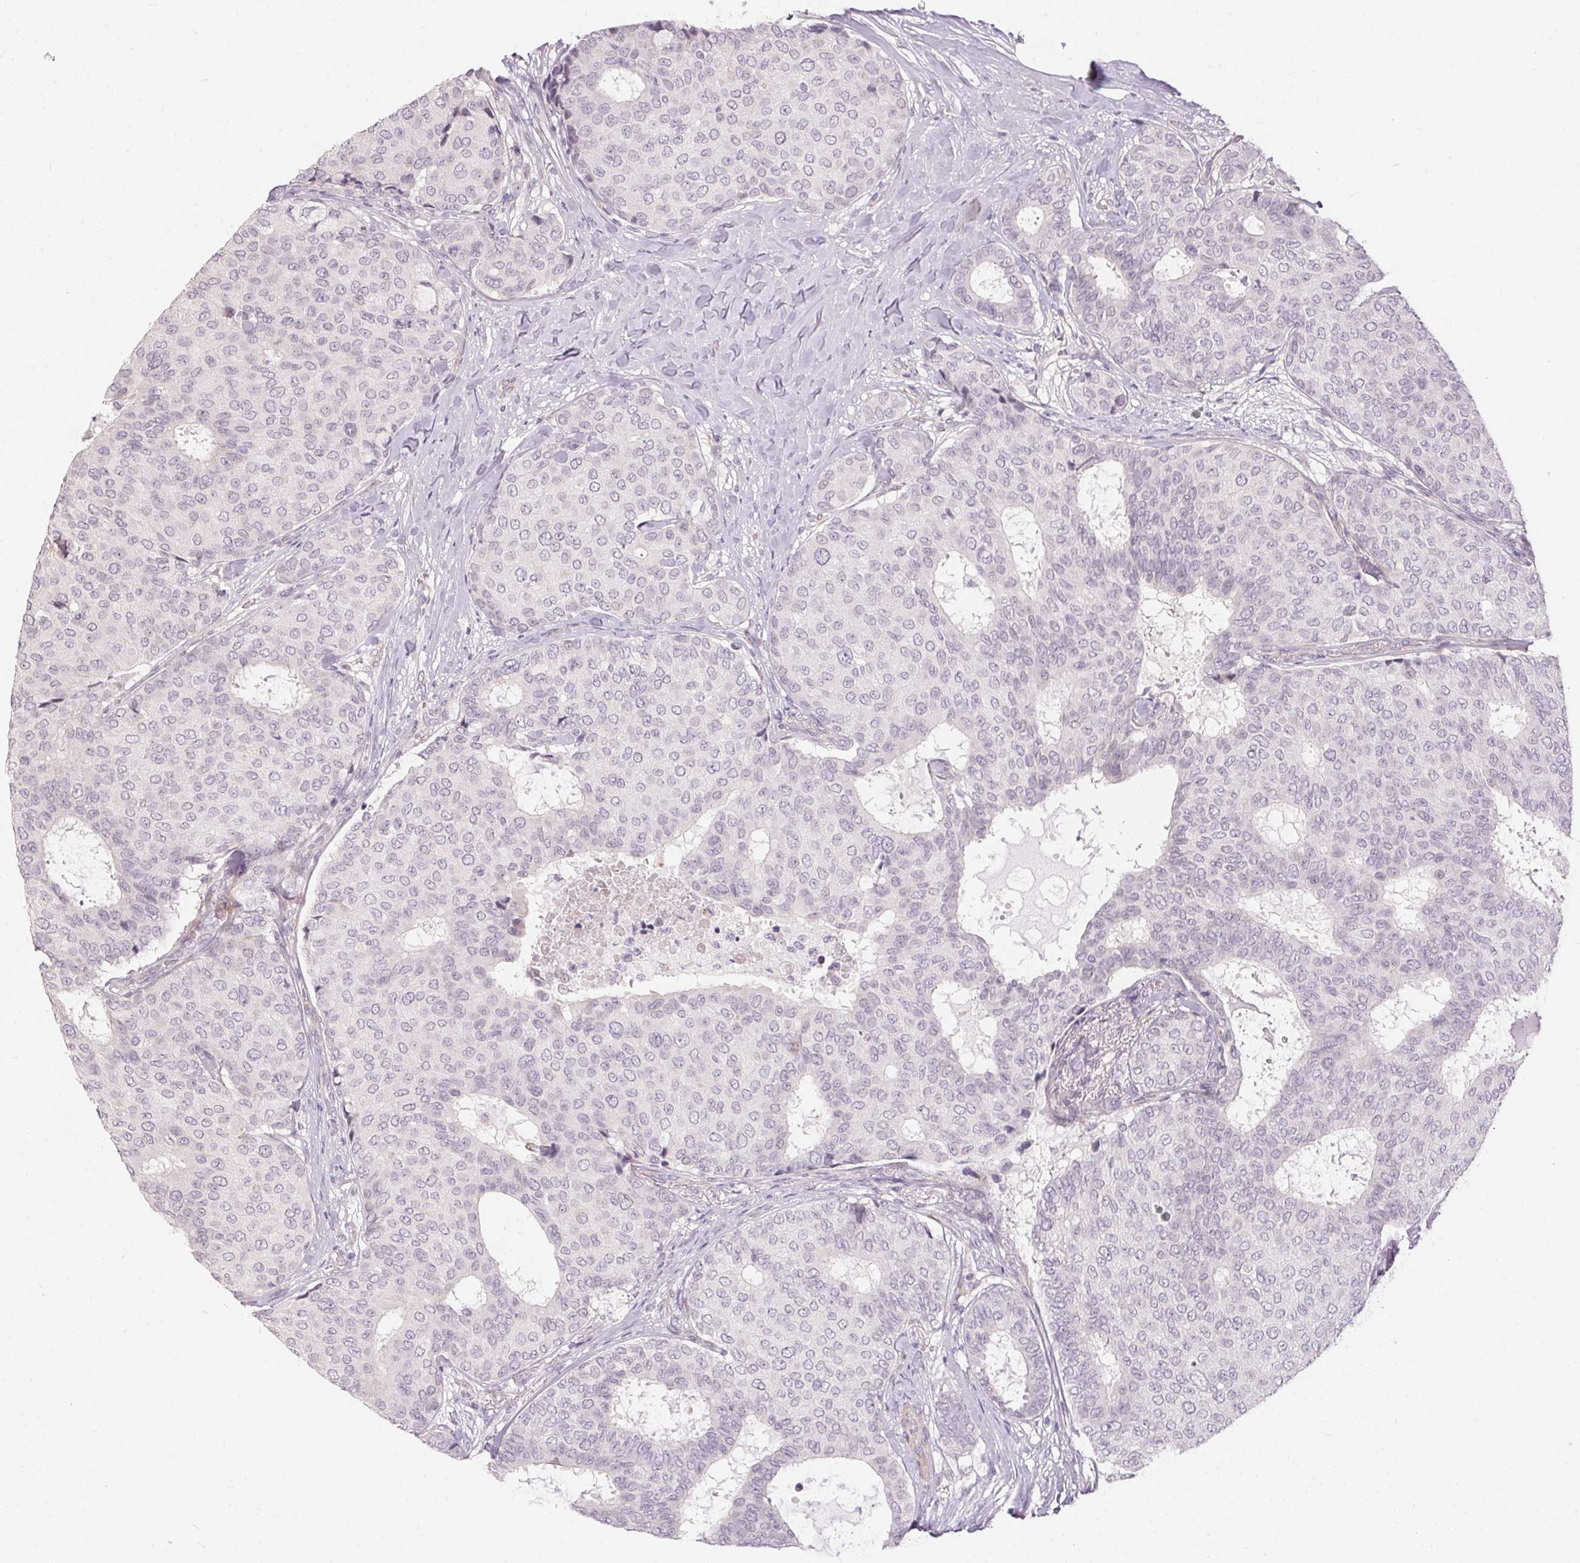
{"staining": {"intensity": "negative", "quantity": "none", "location": "none"}, "tissue": "breast cancer", "cell_type": "Tumor cells", "image_type": "cancer", "snomed": [{"axis": "morphology", "description": "Duct carcinoma"}, {"axis": "topography", "description": "Breast"}], "caption": "Protein analysis of breast infiltrating ductal carcinoma exhibits no significant expression in tumor cells.", "gene": "GDAP1L1", "patient": {"sex": "female", "age": 75}}